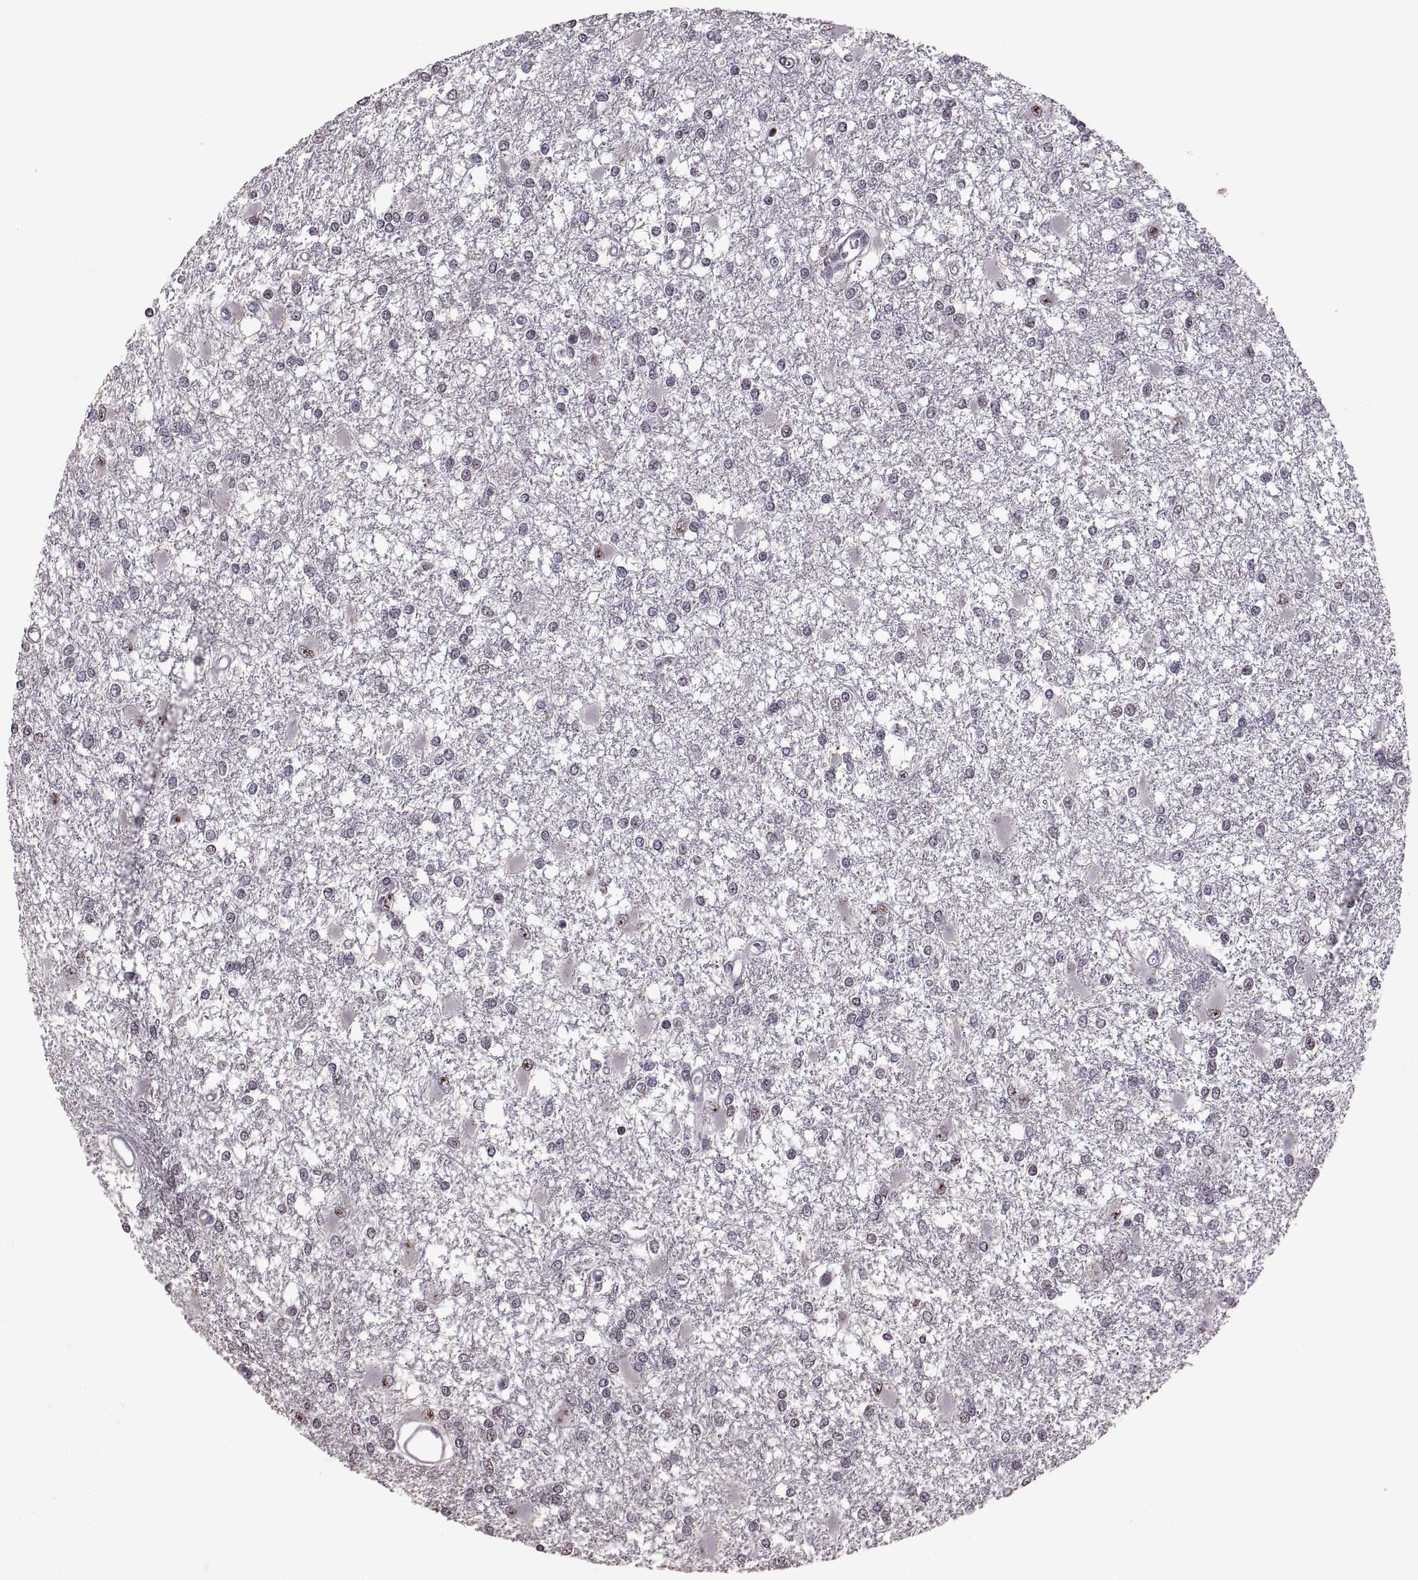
{"staining": {"intensity": "moderate", "quantity": "<25%", "location": "nuclear"}, "tissue": "glioma", "cell_type": "Tumor cells", "image_type": "cancer", "snomed": [{"axis": "morphology", "description": "Glioma, malignant, High grade"}, {"axis": "topography", "description": "Cerebral cortex"}], "caption": "Immunohistochemical staining of human glioma displays low levels of moderate nuclear protein expression in about <25% of tumor cells.", "gene": "PALS1", "patient": {"sex": "male", "age": 79}}